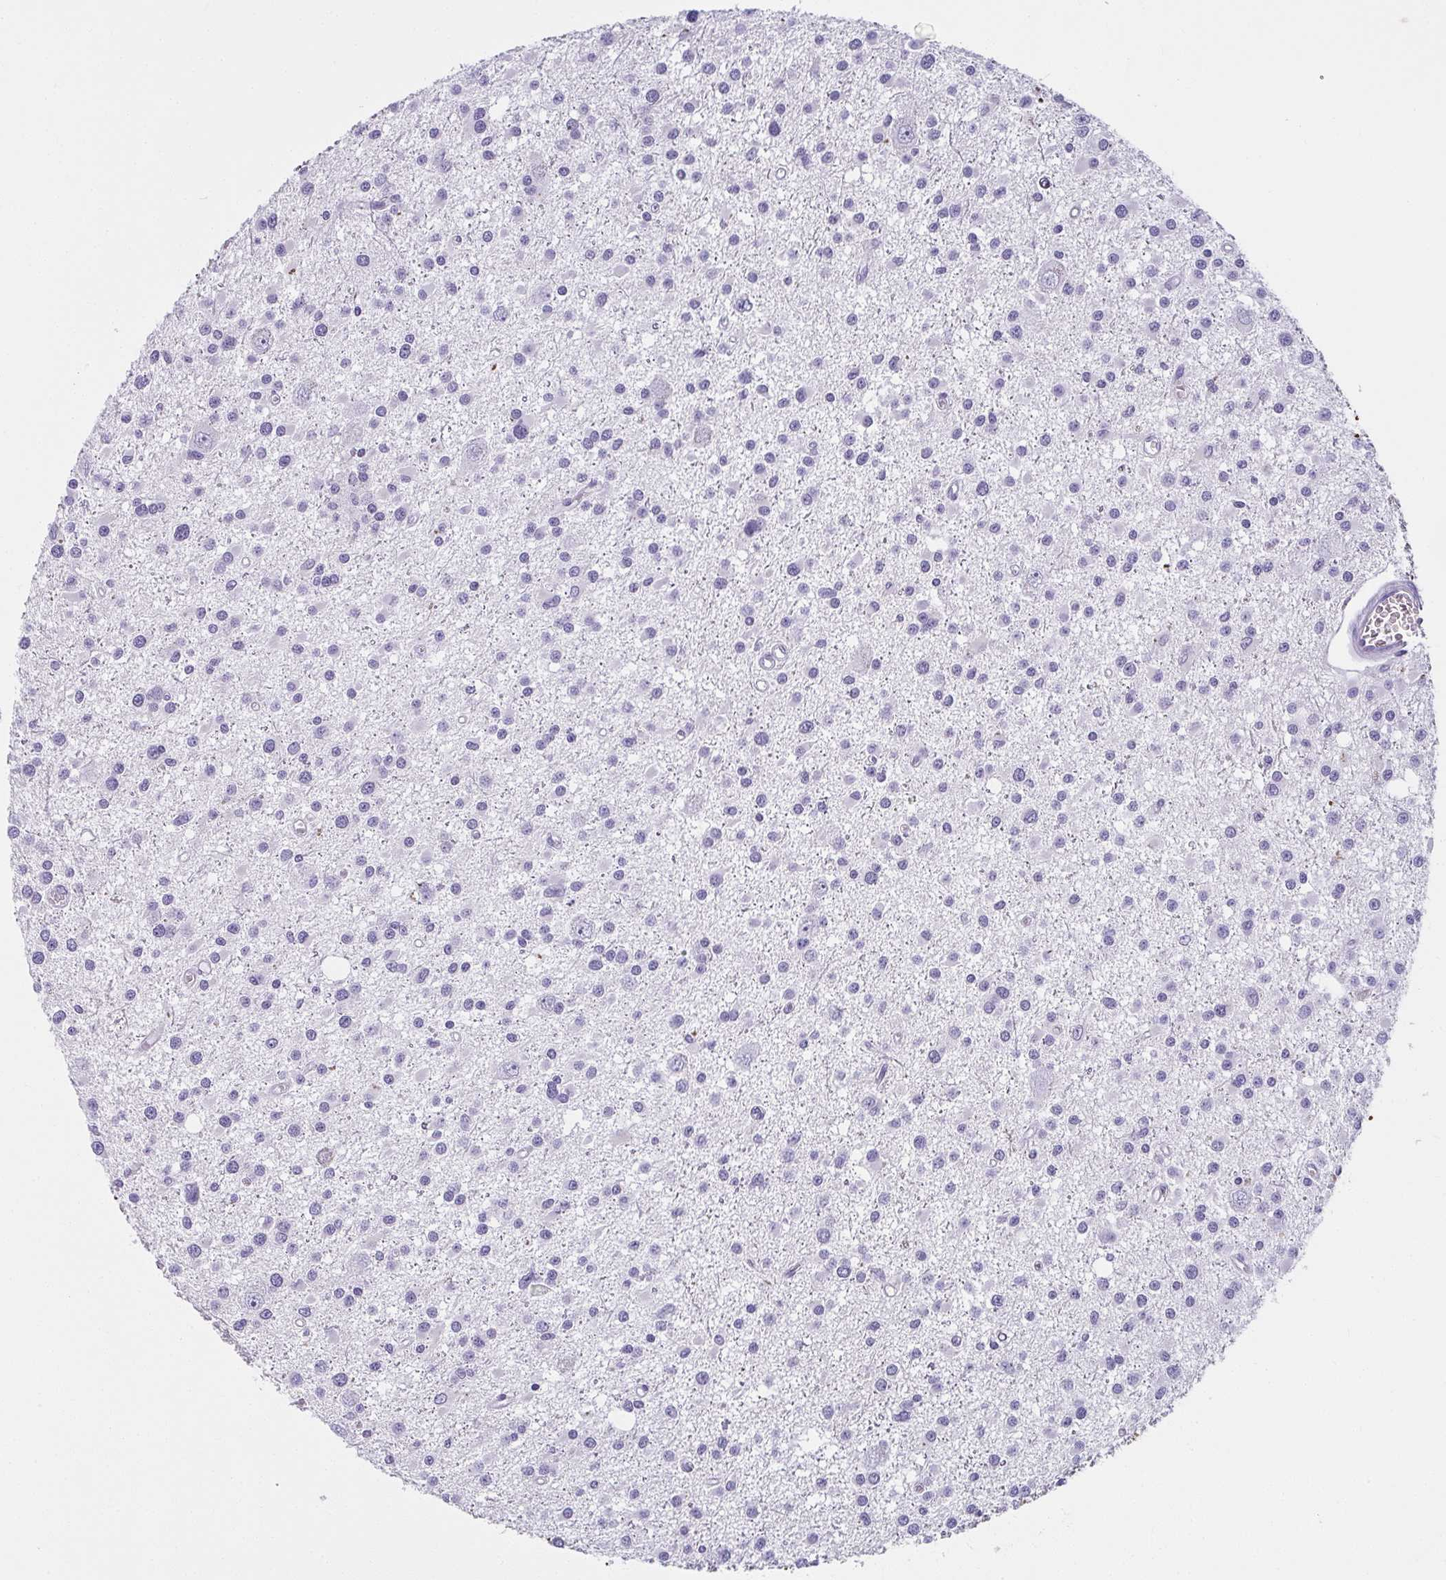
{"staining": {"intensity": "negative", "quantity": "none", "location": "none"}, "tissue": "glioma", "cell_type": "Tumor cells", "image_type": "cancer", "snomed": [{"axis": "morphology", "description": "Glioma, malignant, High grade"}, {"axis": "topography", "description": "Brain"}], "caption": "This is a image of immunohistochemistry (IHC) staining of malignant glioma (high-grade), which shows no expression in tumor cells. (Immunohistochemistry (ihc), brightfield microscopy, high magnification).", "gene": "MOBP", "patient": {"sex": "male", "age": 54}}